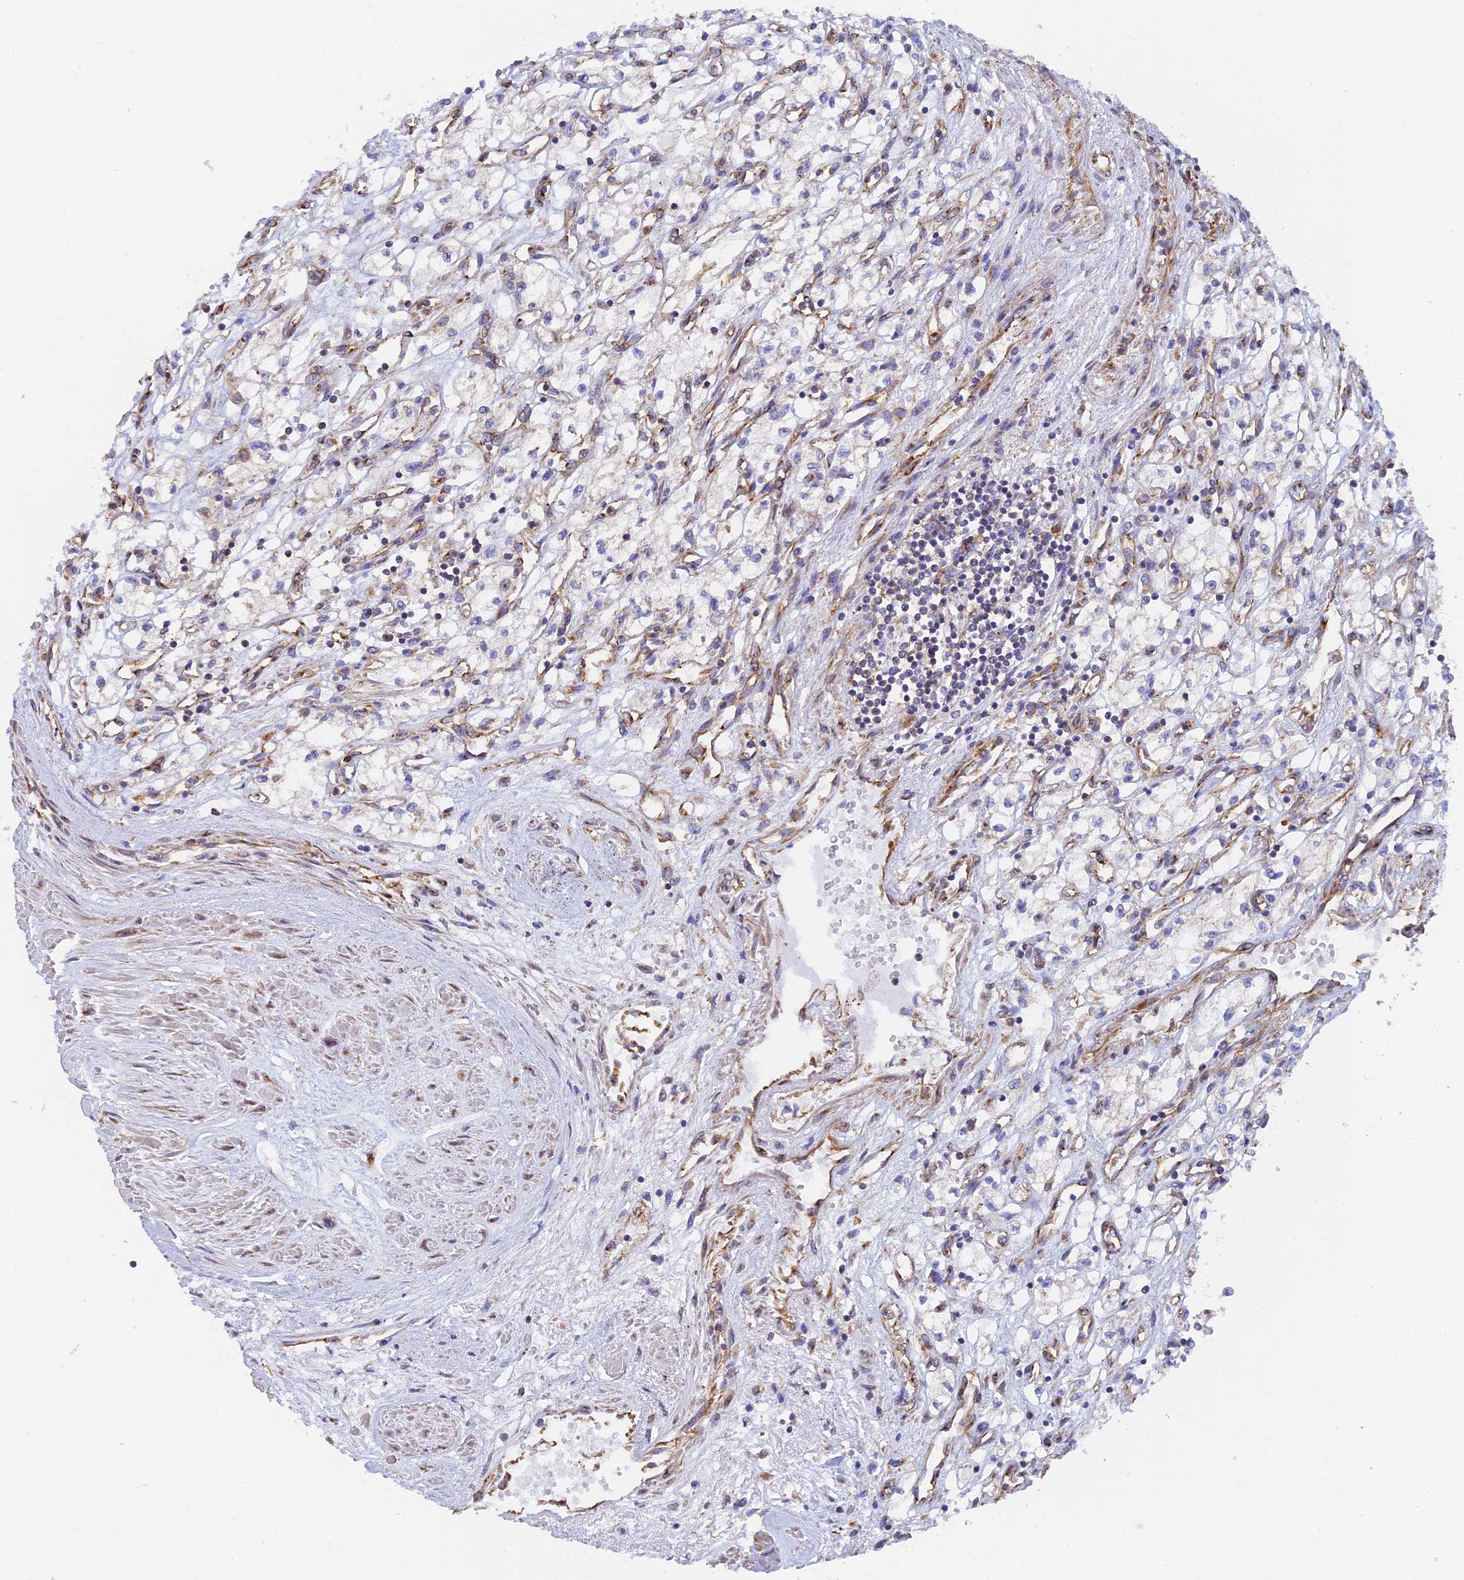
{"staining": {"intensity": "negative", "quantity": "none", "location": "none"}, "tissue": "renal cancer", "cell_type": "Tumor cells", "image_type": "cancer", "snomed": [{"axis": "morphology", "description": "Adenocarcinoma, NOS"}, {"axis": "topography", "description": "Kidney"}], "caption": "Tumor cells are negative for brown protein staining in renal cancer.", "gene": "DCTN2", "patient": {"sex": "male", "age": 59}}